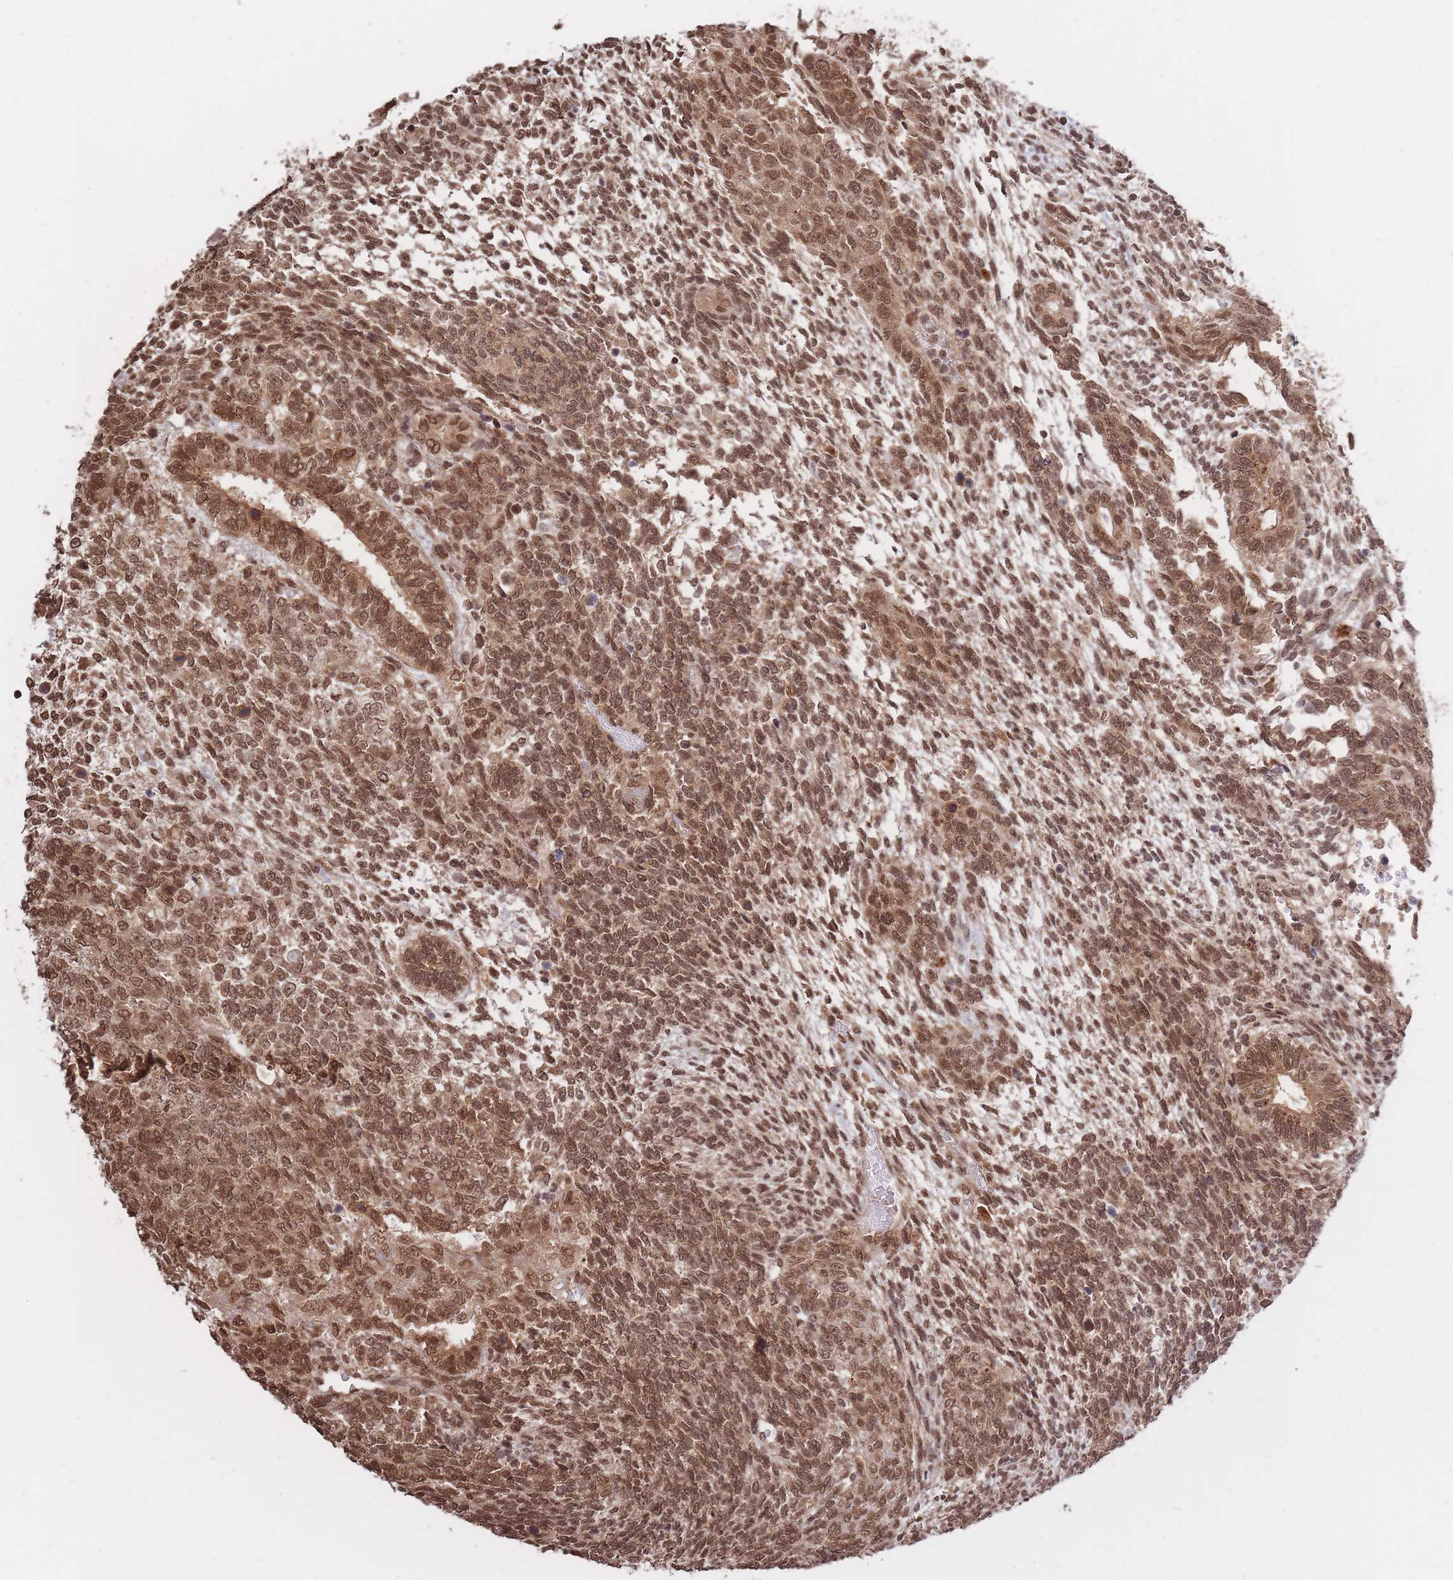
{"staining": {"intensity": "moderate", "quantity": ">75%", "location": "cytoplasmic/membranous,nuclear"}, "tissue": "testis cancer", "cell_type": "Tumor cells", "image_type": "cancer", "snomed": [{"axis": "morphology", "description": "Carcinoma, Embryonal, NOS"}, {"axis": "topography", "description": "Testis"}], "caption": "Protein staining reveals moderate cytoplasmic/membranous and nuclear positivity in about >75% of tumor cells in testis cancer.", "gene": "SRA1", "patient": {"sex": "male", "age": 23}}